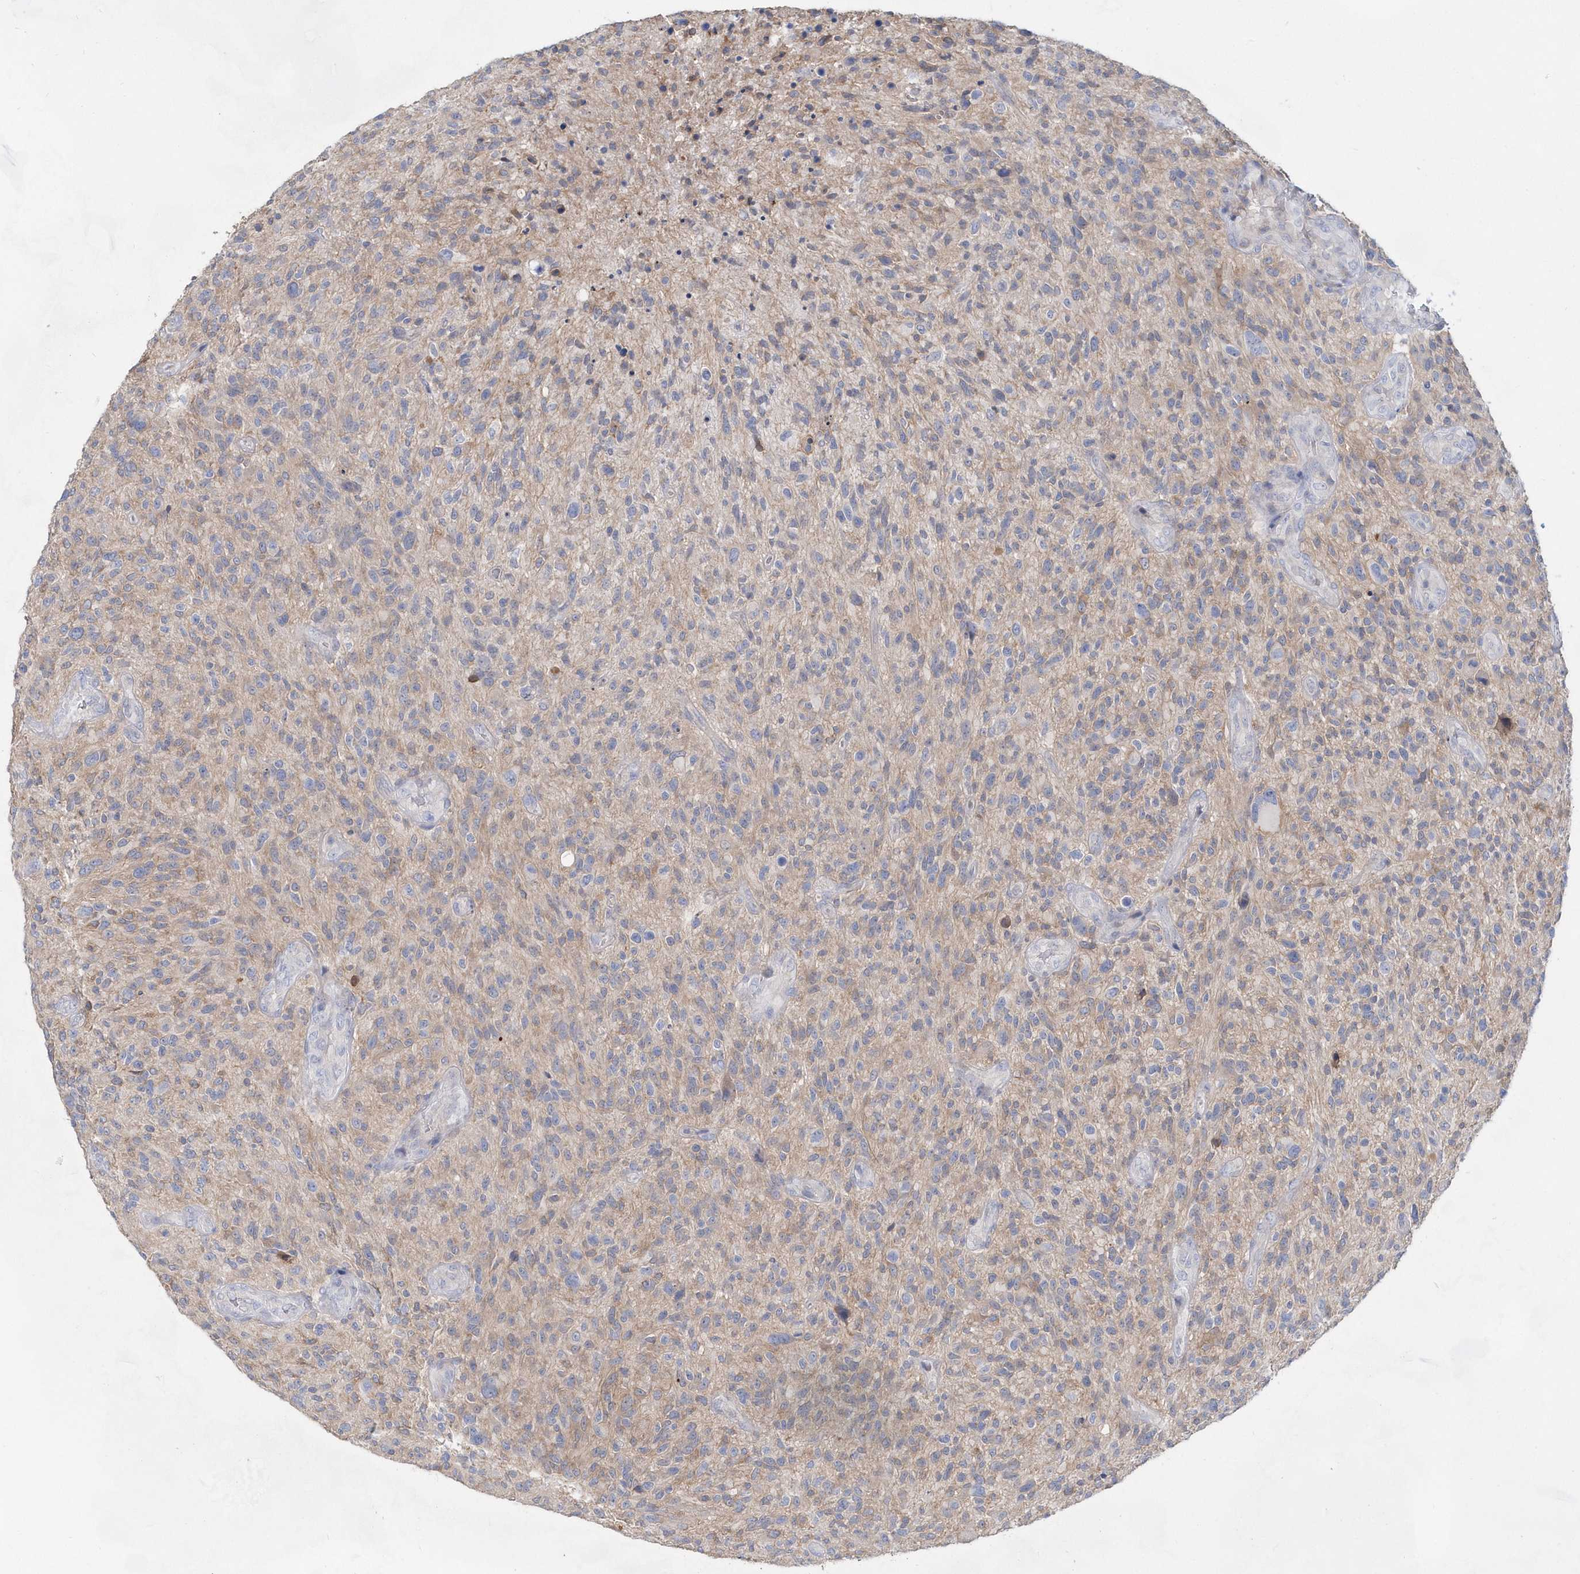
{"staining": {"intensity": "negative", "quantity": "none", "location": "none"}, "tissue": "glioma", "cell_type": "Tumor cells", "image_type": "cancer", "snomed": [{"axis": "morphology", "description": "Glioma, malignant, High grade"}, {"axis": "topography", "description": "Brain"}], "caption": "IHC of human glioma displays no expression in tumor cells.", "gene": "BDH2", "patient": {"sex": "male", "age": 47}}